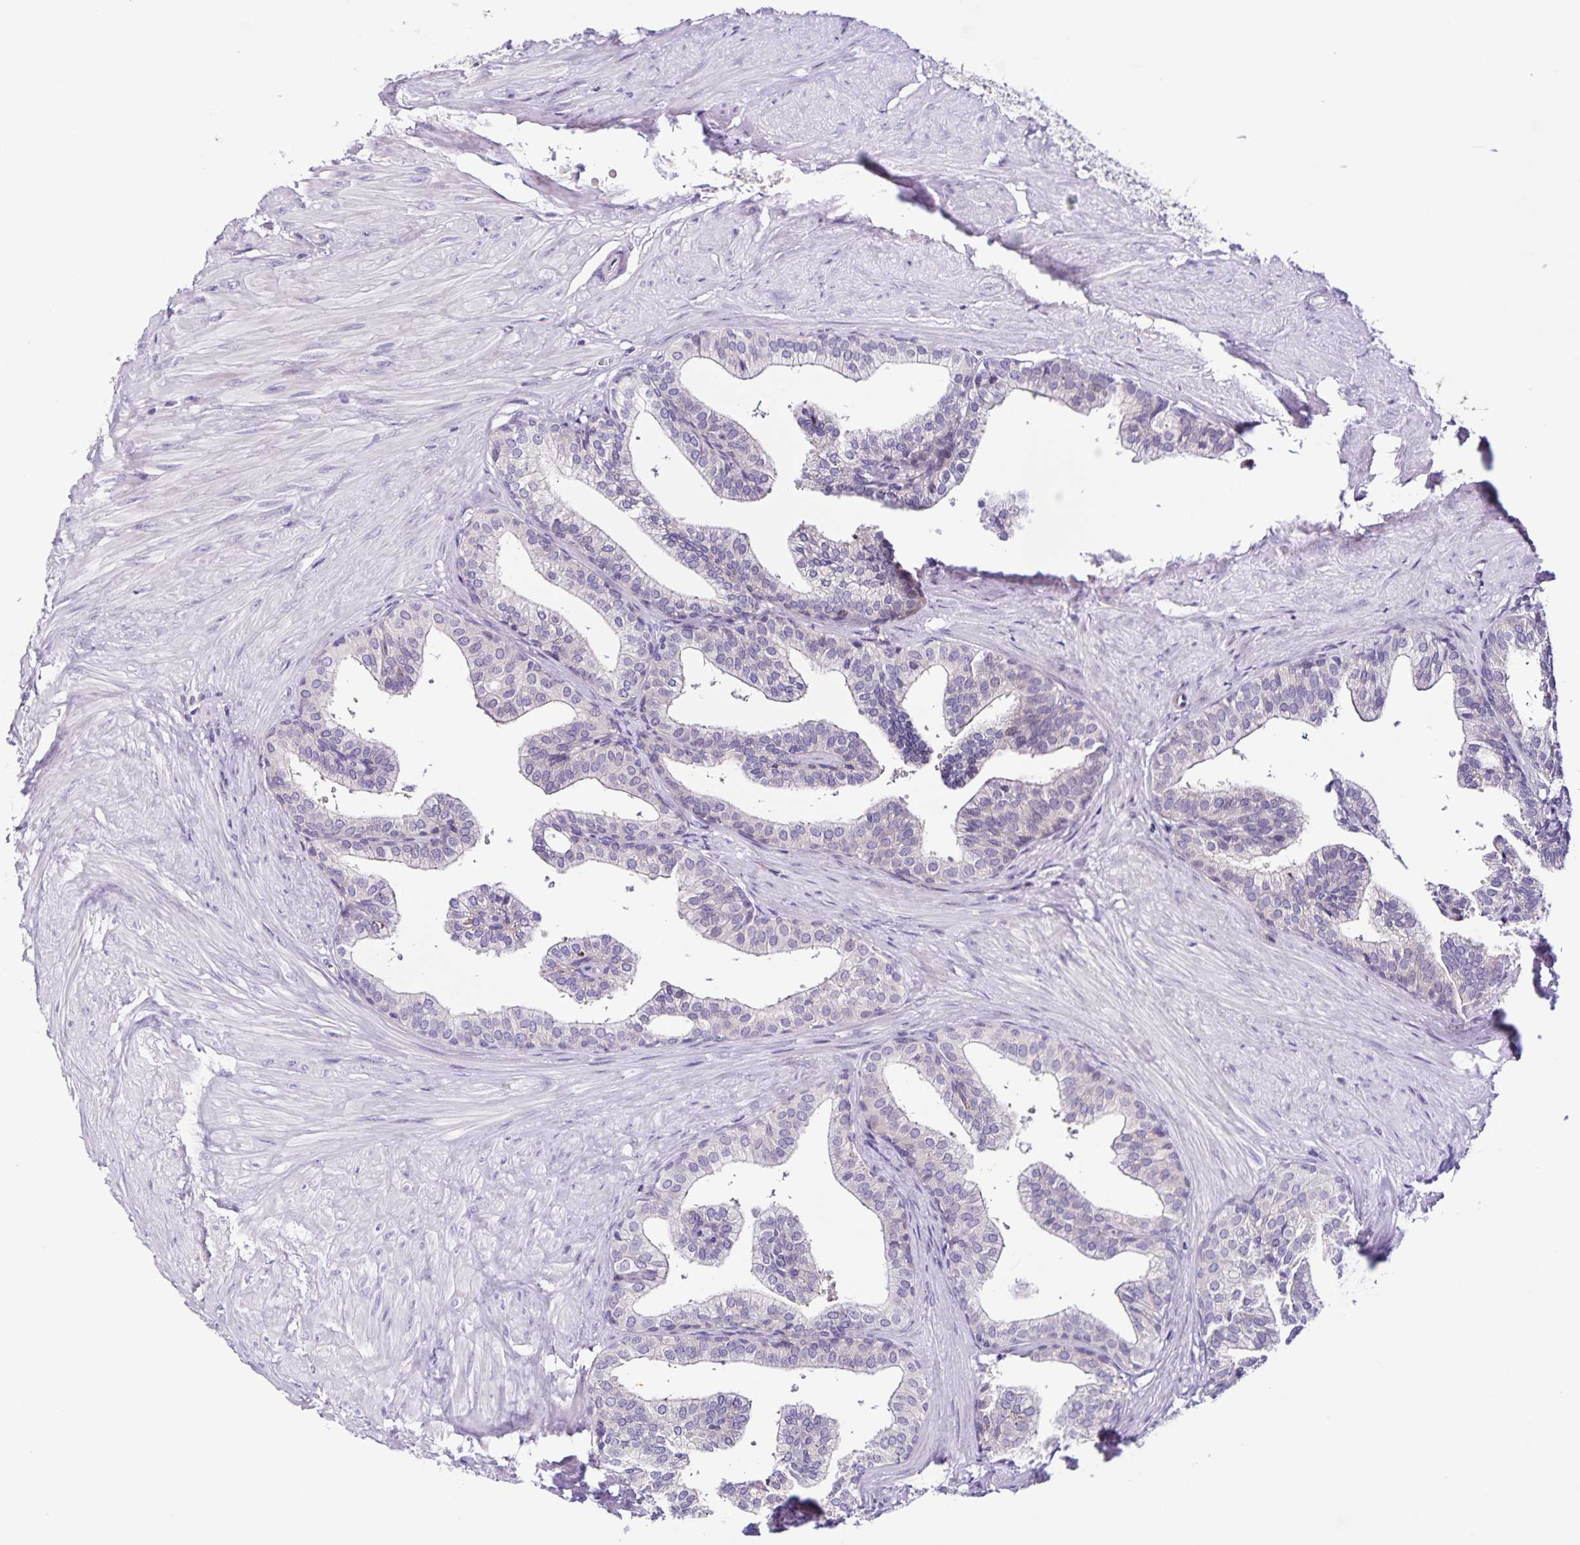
{"staining": {"intensity": "negative", "quantity": "none", "location": "none"}, "tissue": "prostate", "cell_type": "Glandular cells", "image_type": "normal", "snomed": [{"axis": "morphology", "description": "Normal tissue, NOS"}, {"axis": "topography", "description": "Prostate"}, {"axis": "topography", "description": "Peripheral nerve tissue"}], "caption": "Glandular cells are negative for protein expression in unremarkable human prostate.", "gene": "RNFT2", "patient": {"sex": "male", "age": 55}}